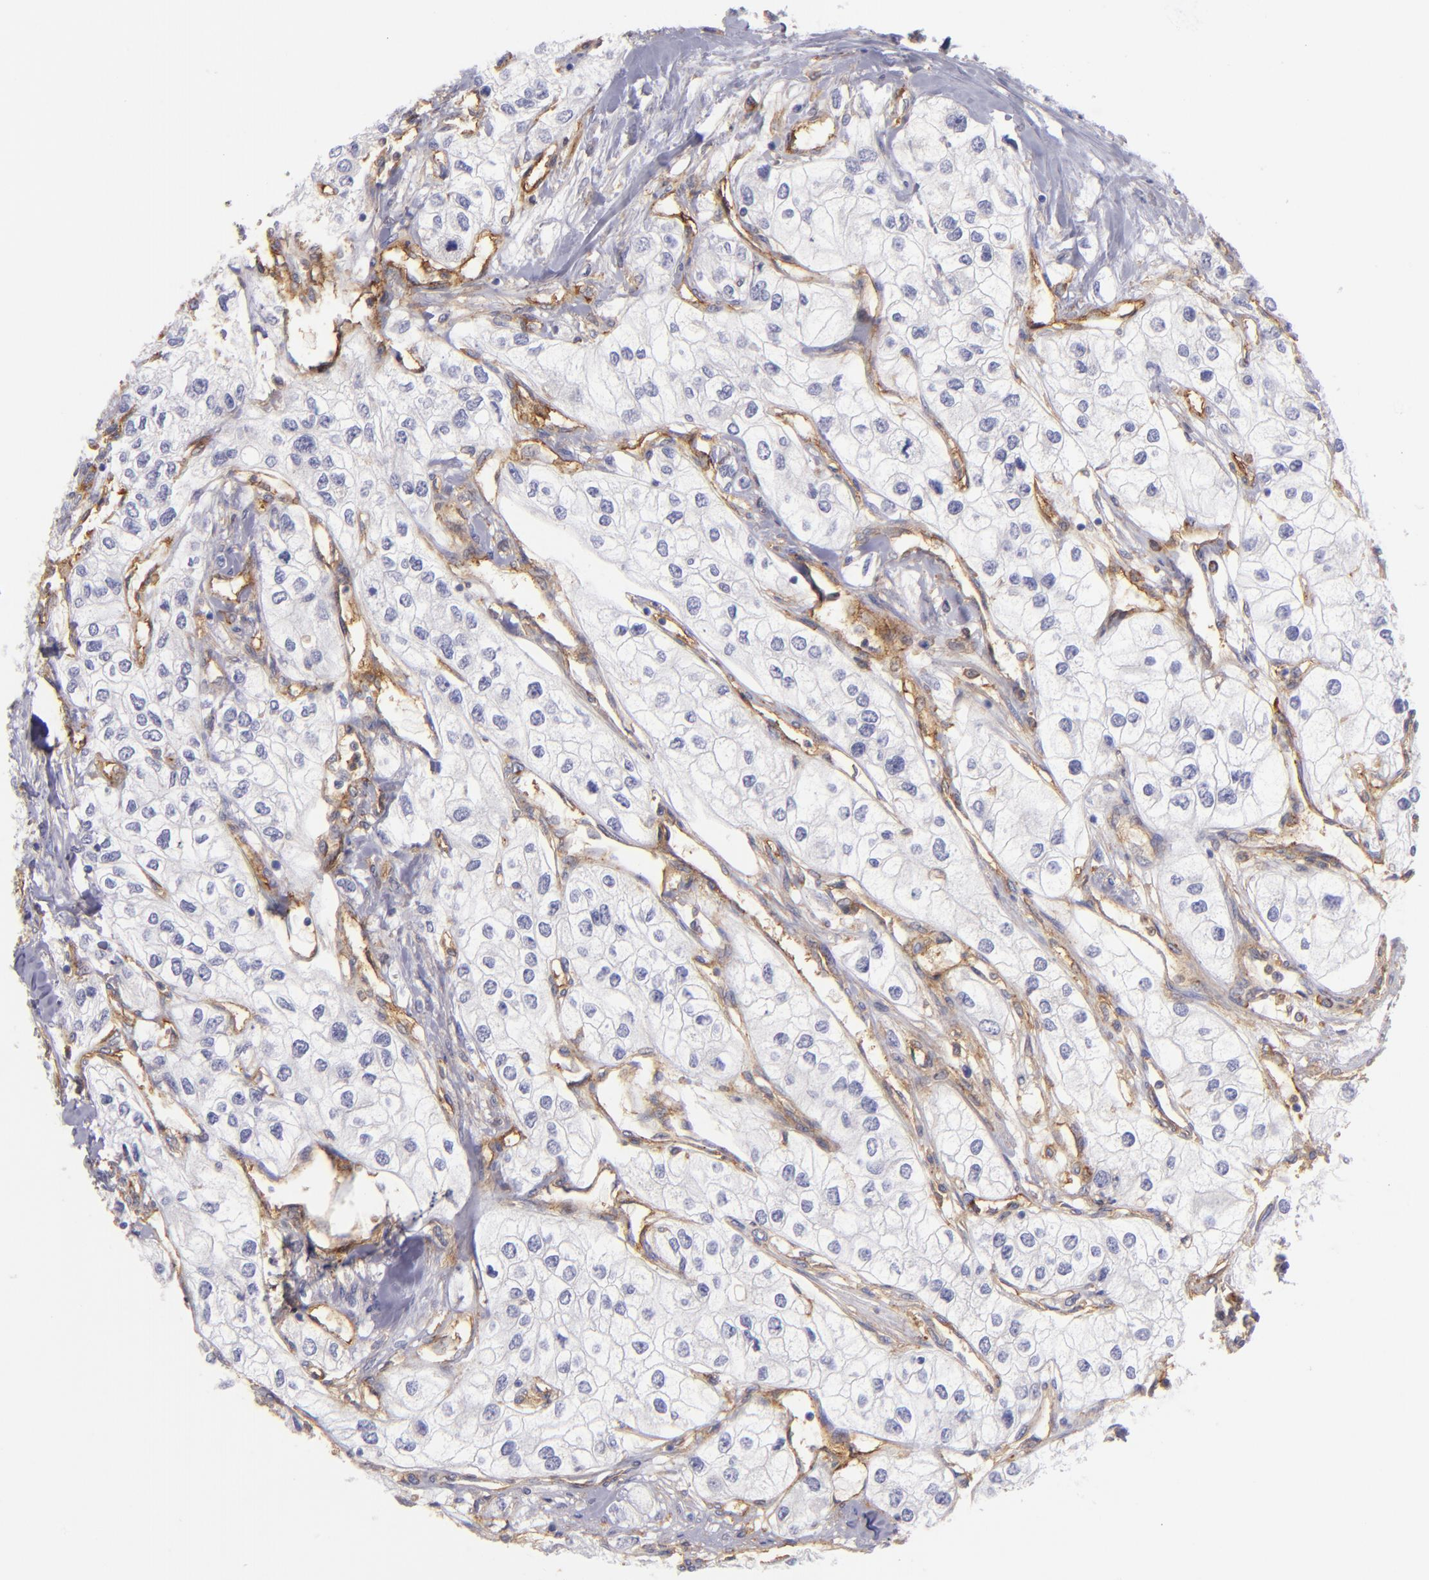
{"staining": {"intensity": "negative", "quantity": "none", "location": "none"}, "tissue": "renal cancer", "cell_type": "Tumor cells", "image_type": "cancer", "snomed": [{"axis": "morphology", "description": "Adenocarcinoma, NOS"}, {"axis": "topography", "description": "Kidney"}], "caption": "Tumor cells show no significant staining in renal cancer (adenocarcinoma).", "gene": "ENTPD1", "patient": {"sex": "male", "age": 57}}